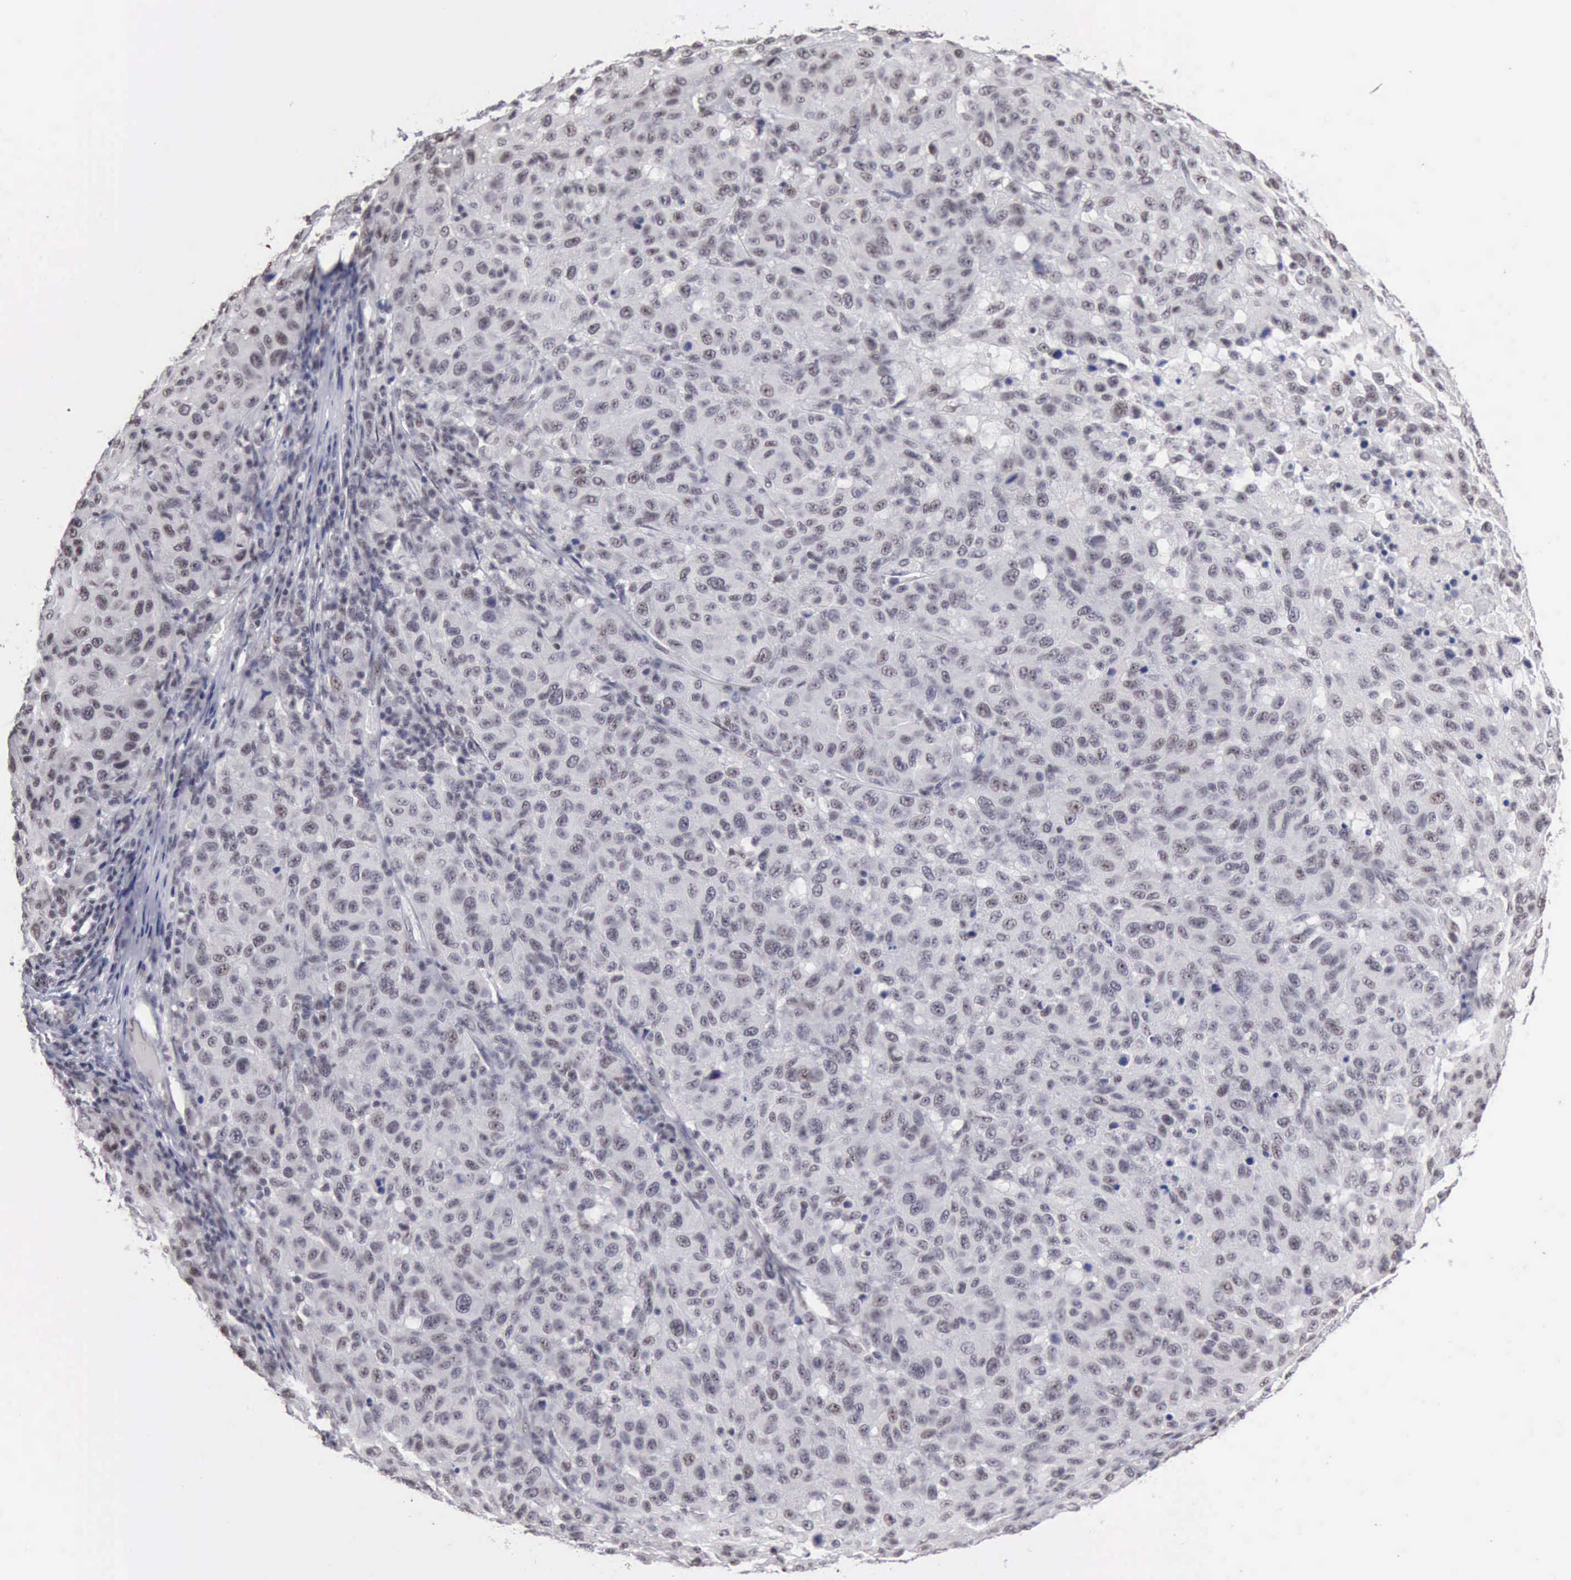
{"staining": {"intensity": "weak", "quantity": "<25%", "location": "nuclear"}, "tissue": "melanoma", "cell_type": "Tumor cells", "image_type": "cancer", "snomed": [{"axis": "morphology", "description": "Malignant melanoma, NOS"}, {"axis": "topography", "description": "Skin"}], "caption": "Tumor cells are negative for brown protein staining in malignant melanoma. Nuclei are stained in blue.", "gene": "TAF1", "patient": {"sex": "female", "age": 77}}